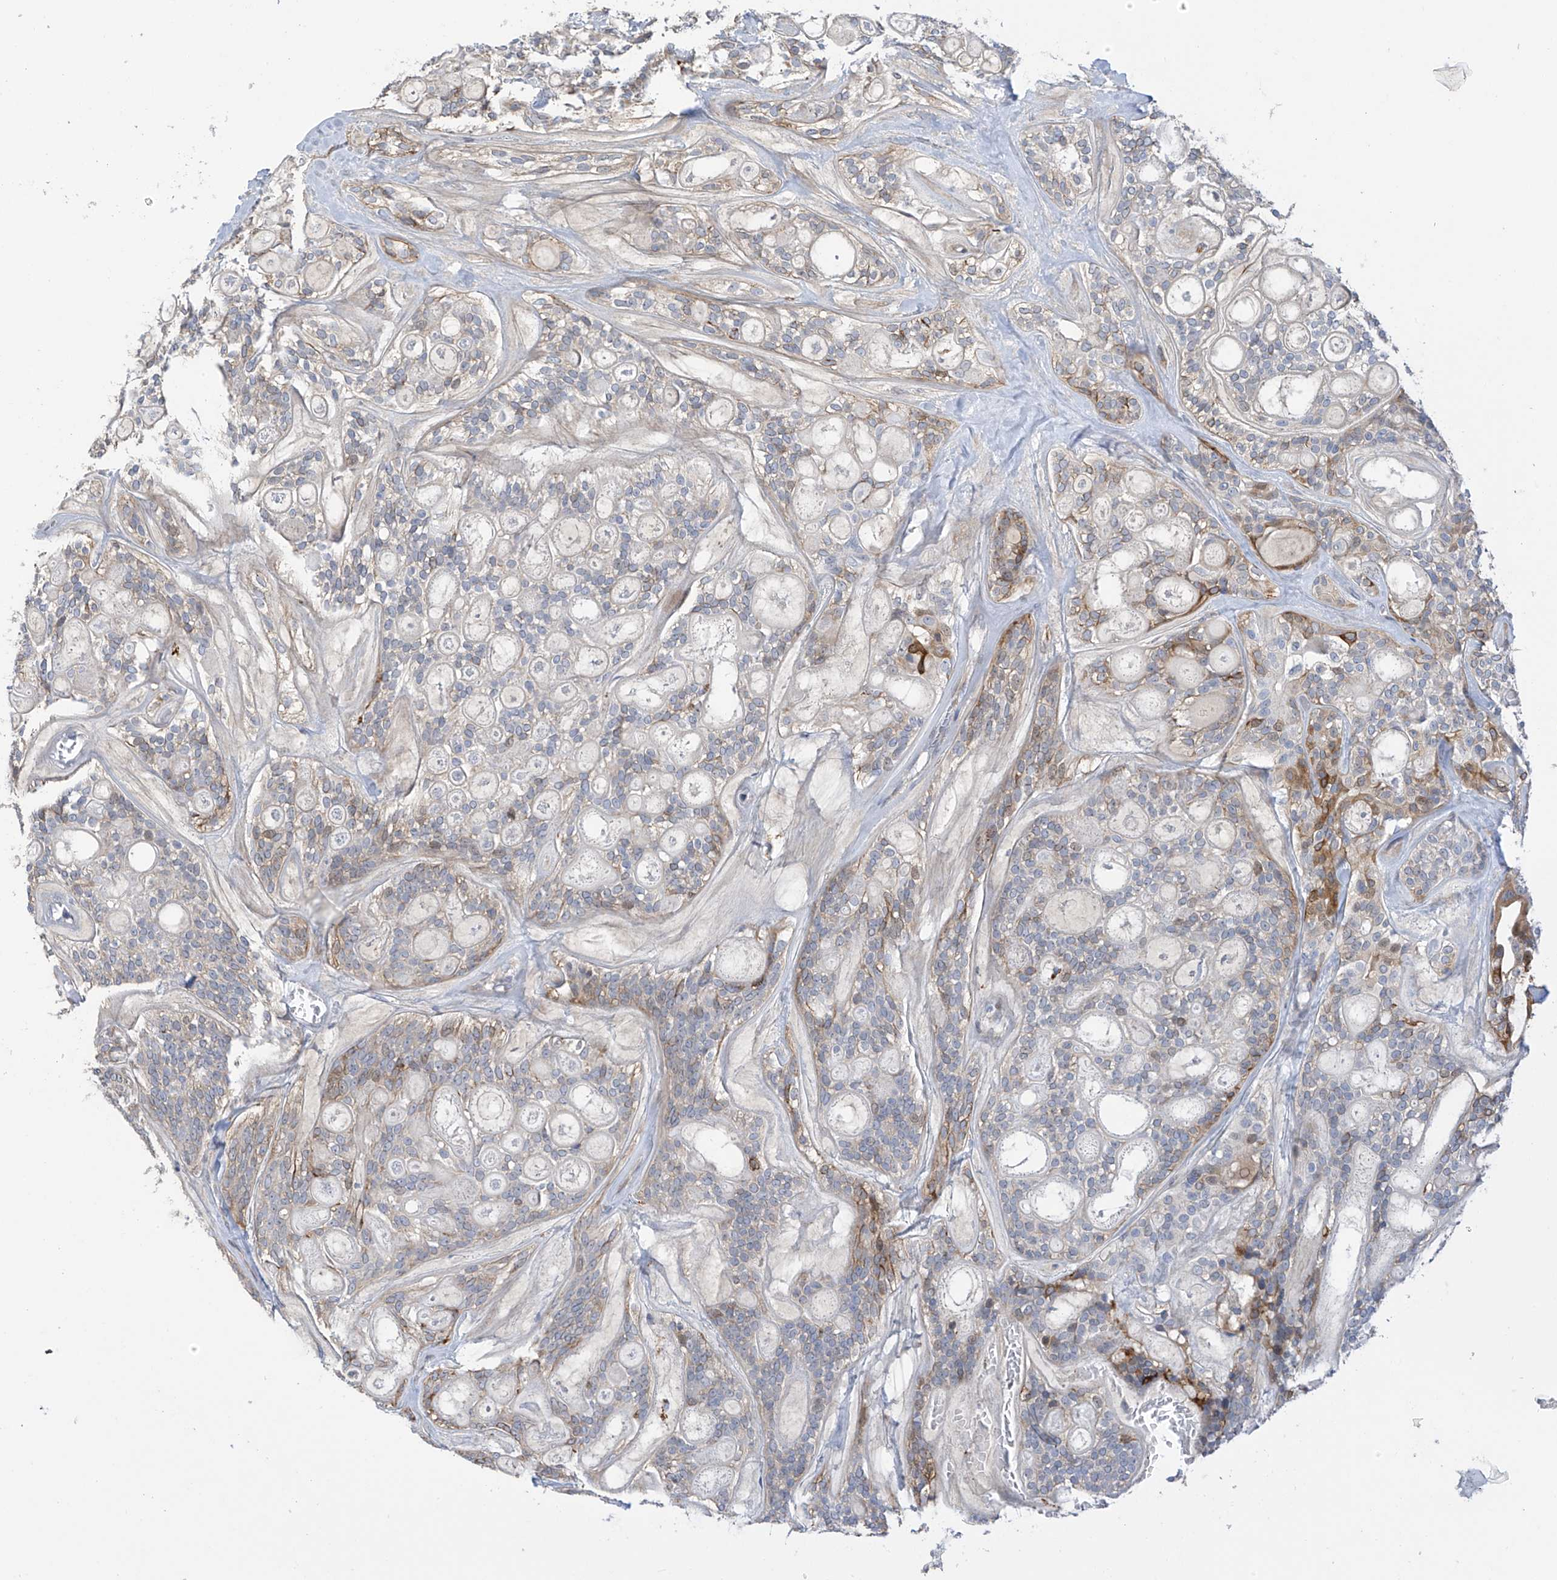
{"staining": {"intensity": "moderate", "quantity": "<25%", "location": "cytoplasmic/membranous"}, "tissue": "head and neck cancer", "cell_type": "Tumor cells", "image_type": "cancer", "snomed": [{"axis": "morphology", "description": "Adenocarcinoma, NOS"}, {"axis": "topography", "description": "Head-Neck"}], "caption": "Protein staining shows moderate cytoplasmic/membranous positivity in approximately <25% of tumor cells in head and neck cancer (adenocarcinoma).", "gene": "ZNF641", "patient": {"sex": "male", "age": 66}}